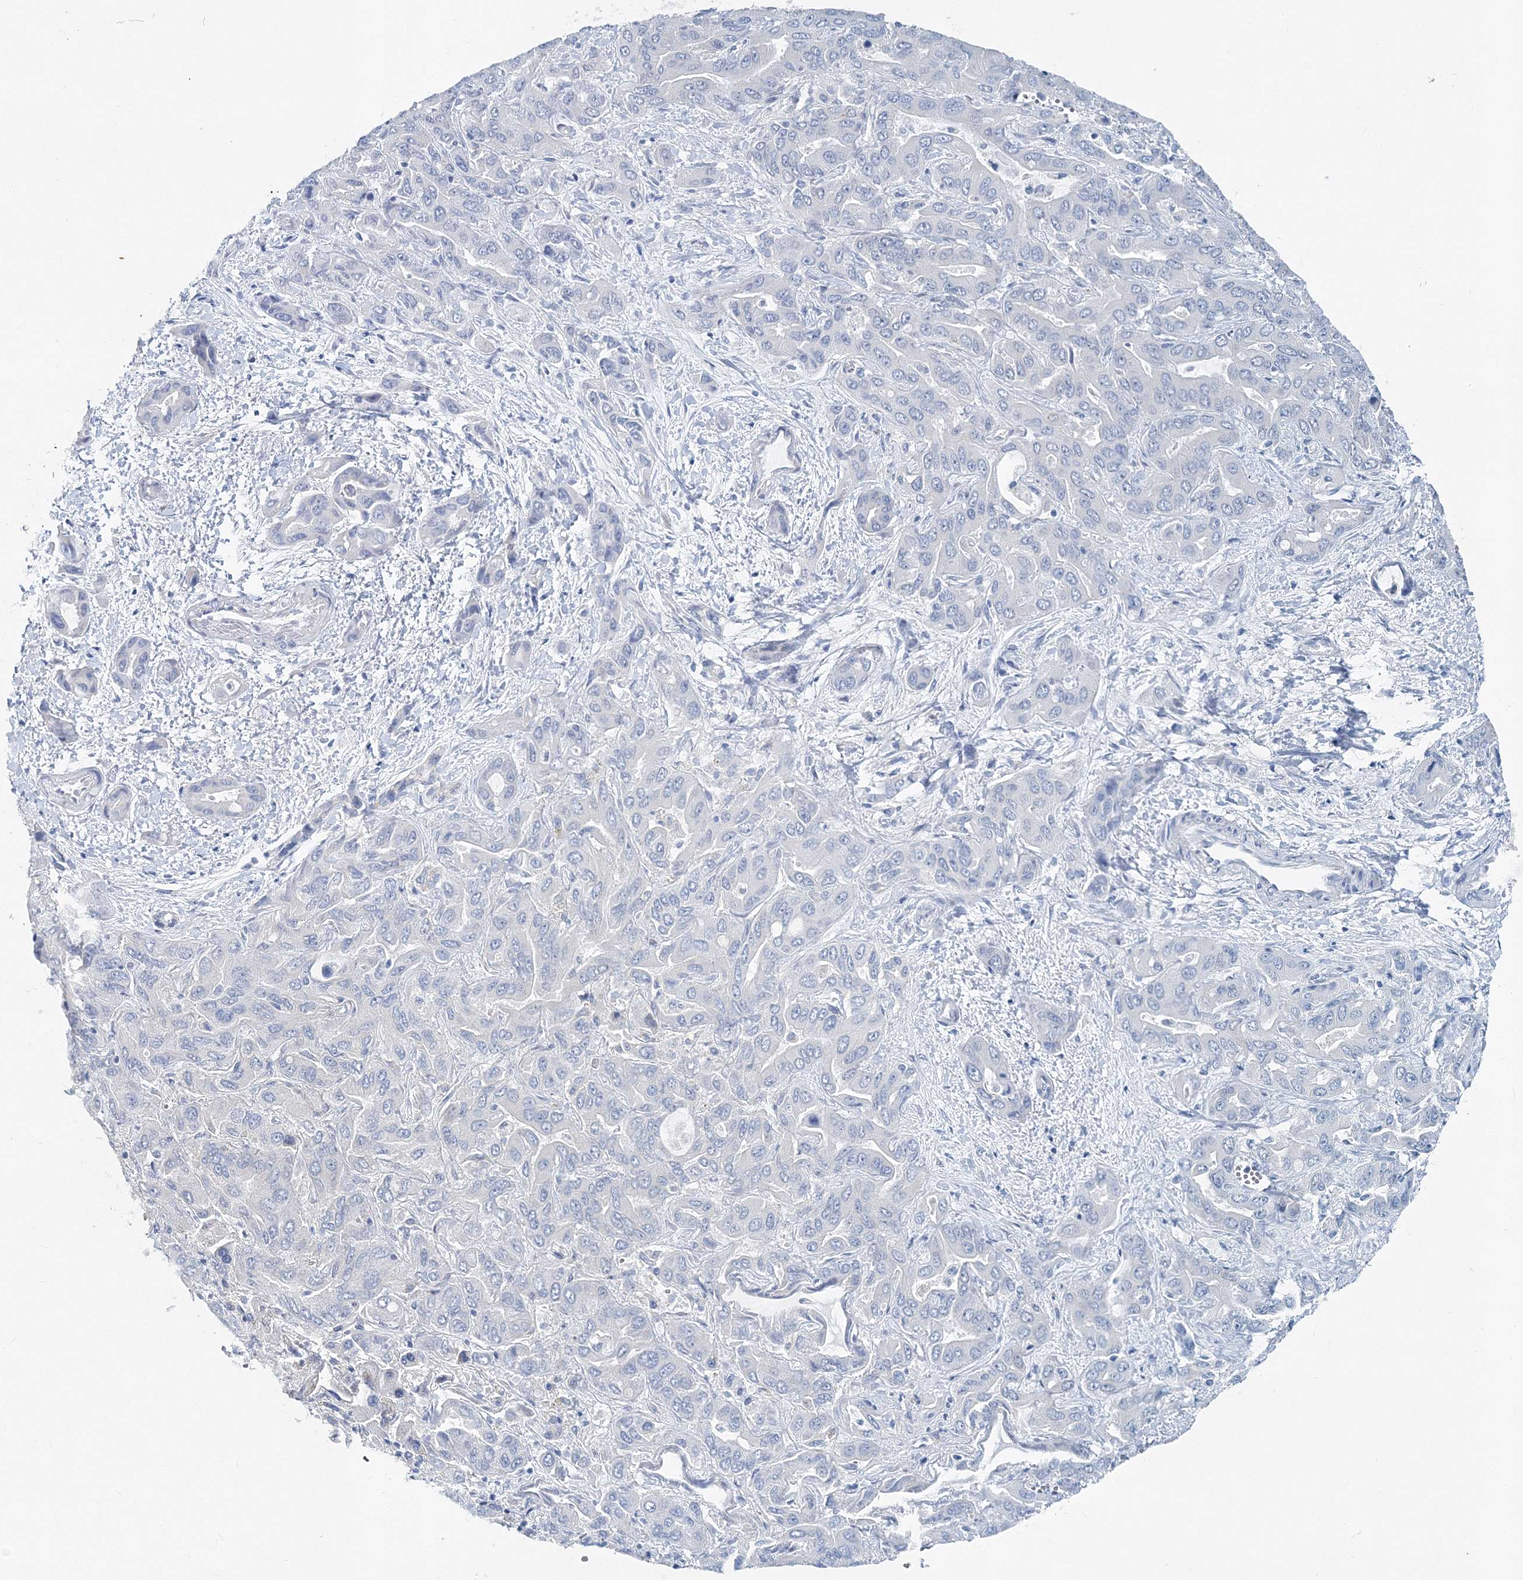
{"staining": {"intensity": "negative", "quantity": "none", "location": "none"}, "tissue": "liver cancer", "cell_type": "Tumor cells", "image_type": "cancer", "snomed": [{"axis": "morphology", "description": "Cholangiocarcinoma"}, {"axis": "topography", "description": "Liver"}], "caption": "Liver cholangiocarcinoma stained for a protein using immunohistochemistry (IHC) exhibits no staining tumor cells.", "gene": "MPHOSPH9", "patient": {"sex": "female", "age": 52}}